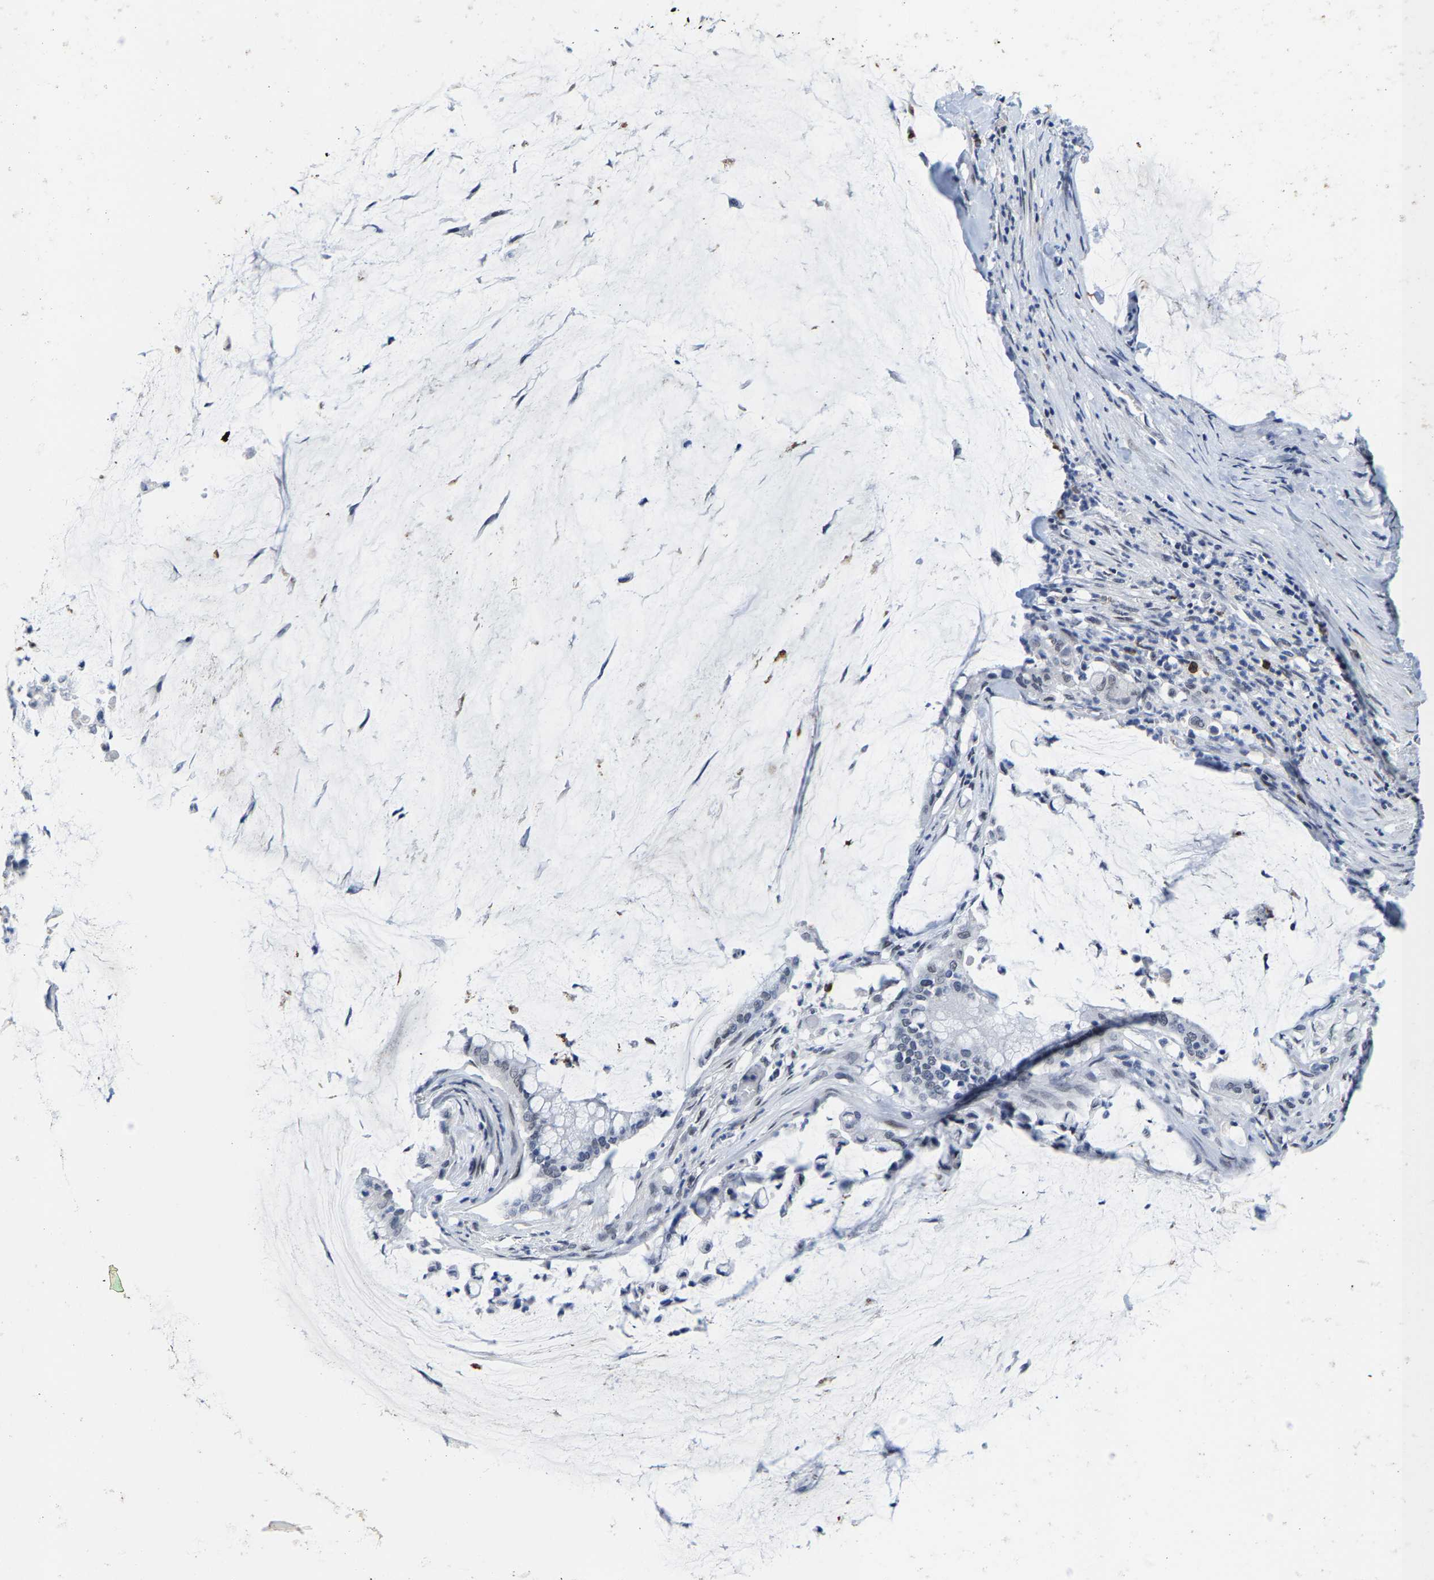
{"staining": {"intensity": "negative", "quantity": "none", "location": "none"}, "tissue": "pancreatic cancer", "cell_type": "Tumor cells", "image_type": "cancer", "snomed": [{"axis": "morphology", "description": "Adenocarcinoma, NOS"}, {"axis": "topography", "description": "Pancreas"}], "caption": "The histopathology image displays no significant staining in tumor cells of pancreatic cancer.", "gene": "SETD1B", "patient": {"sex": "male", "age": 41}}